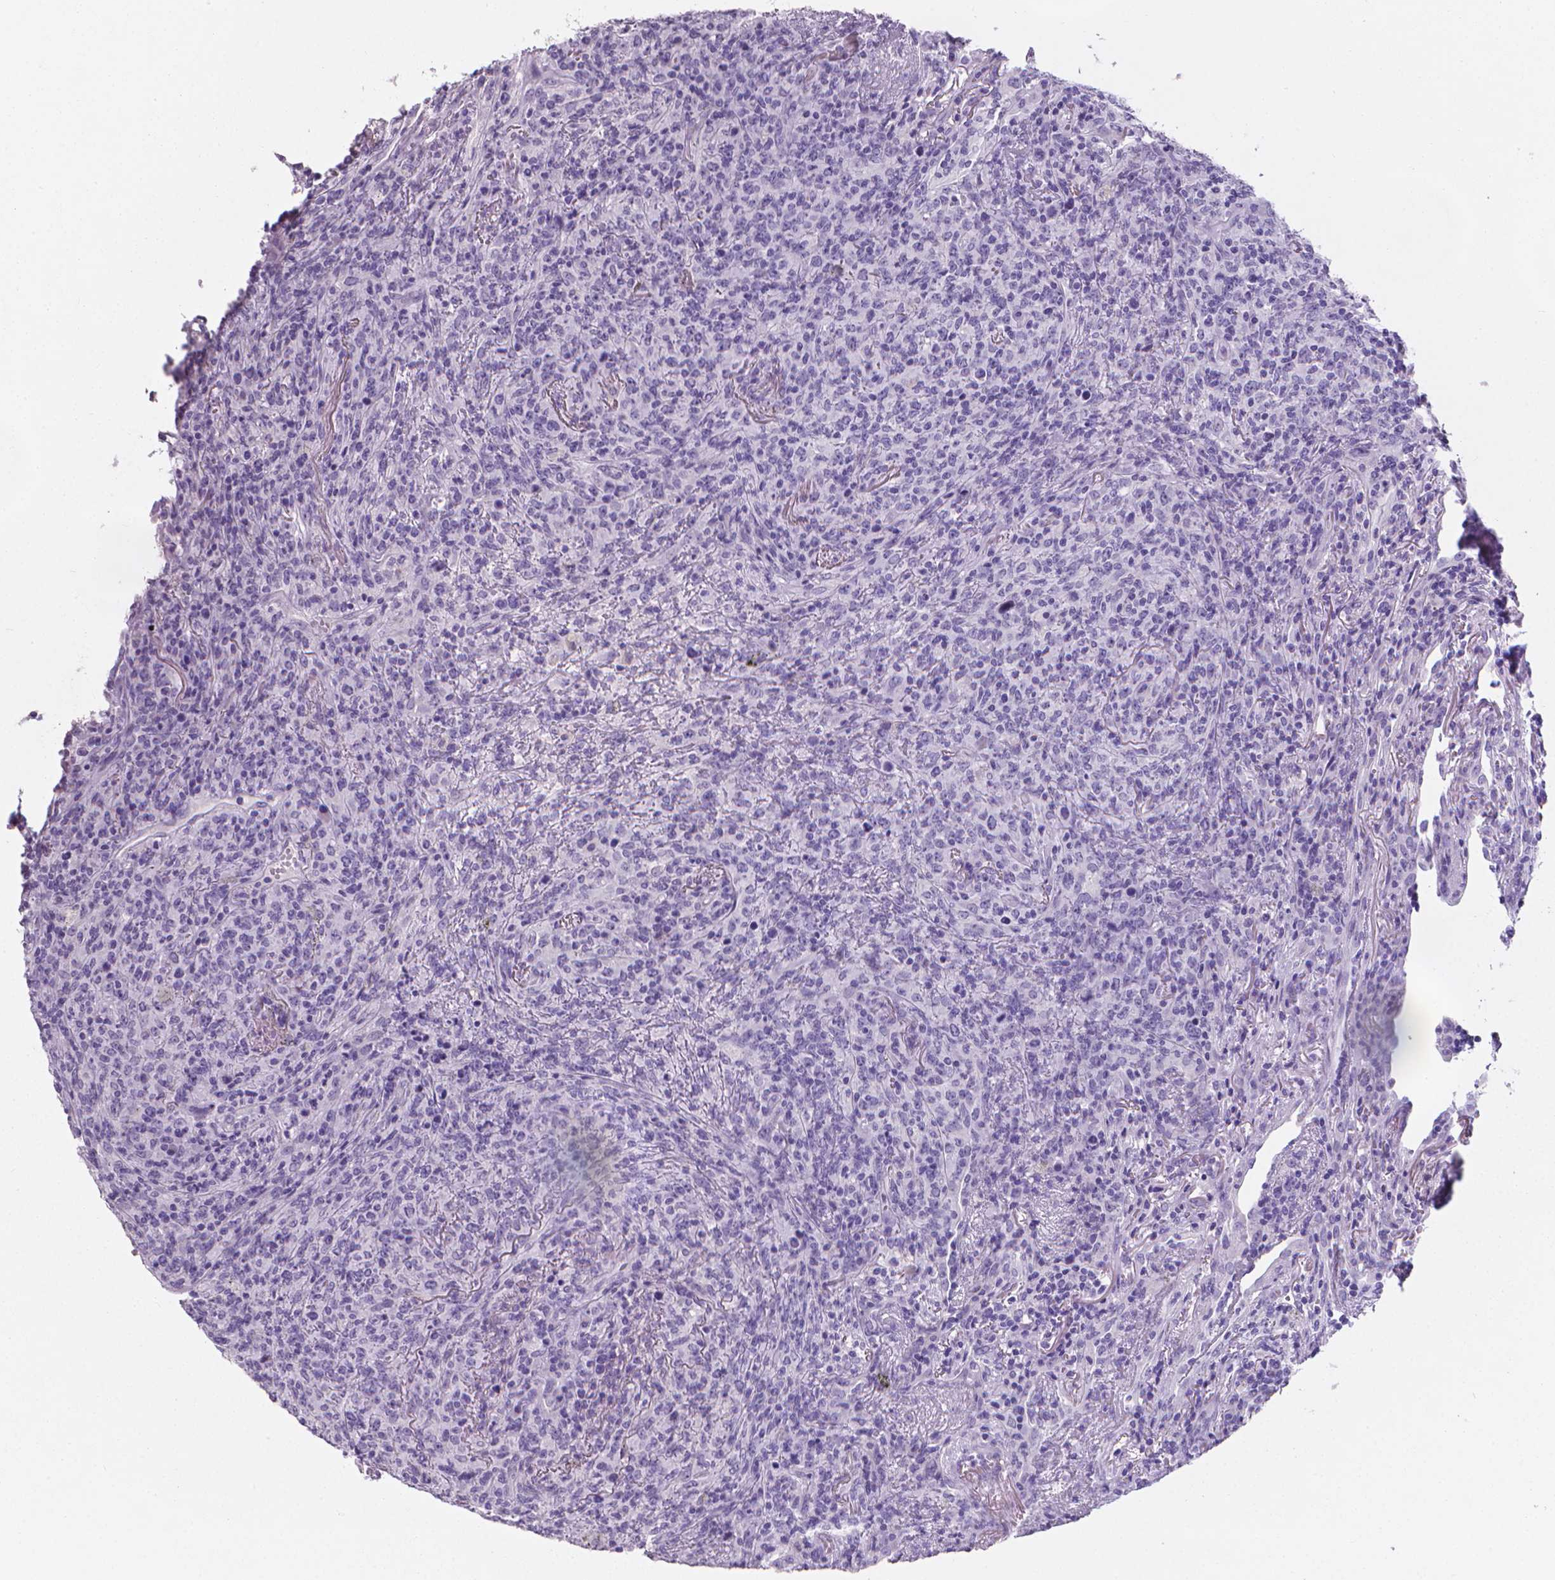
{"staining": {"intensity": "negative", "quantity": "none", "location": "none"}, "tissue": "lymphoma", "cell_type": "Tumor cells", "image_type": "cancer", "snomed": [{"axis": "morphology", "description": "Malignant lymphoma, non-Hodgkin's type, High grade"}, {"axis": "topography", "description": "Lung"}], "caption": "Human malignant lymphoma, non-Hodgkin's type (high-grade) stained for a protein using immunohistochemistry demonstrates no staining in tumor cells.", "gene": "XPNPEP2", "patient": {"sex": "male", "age": 79}}